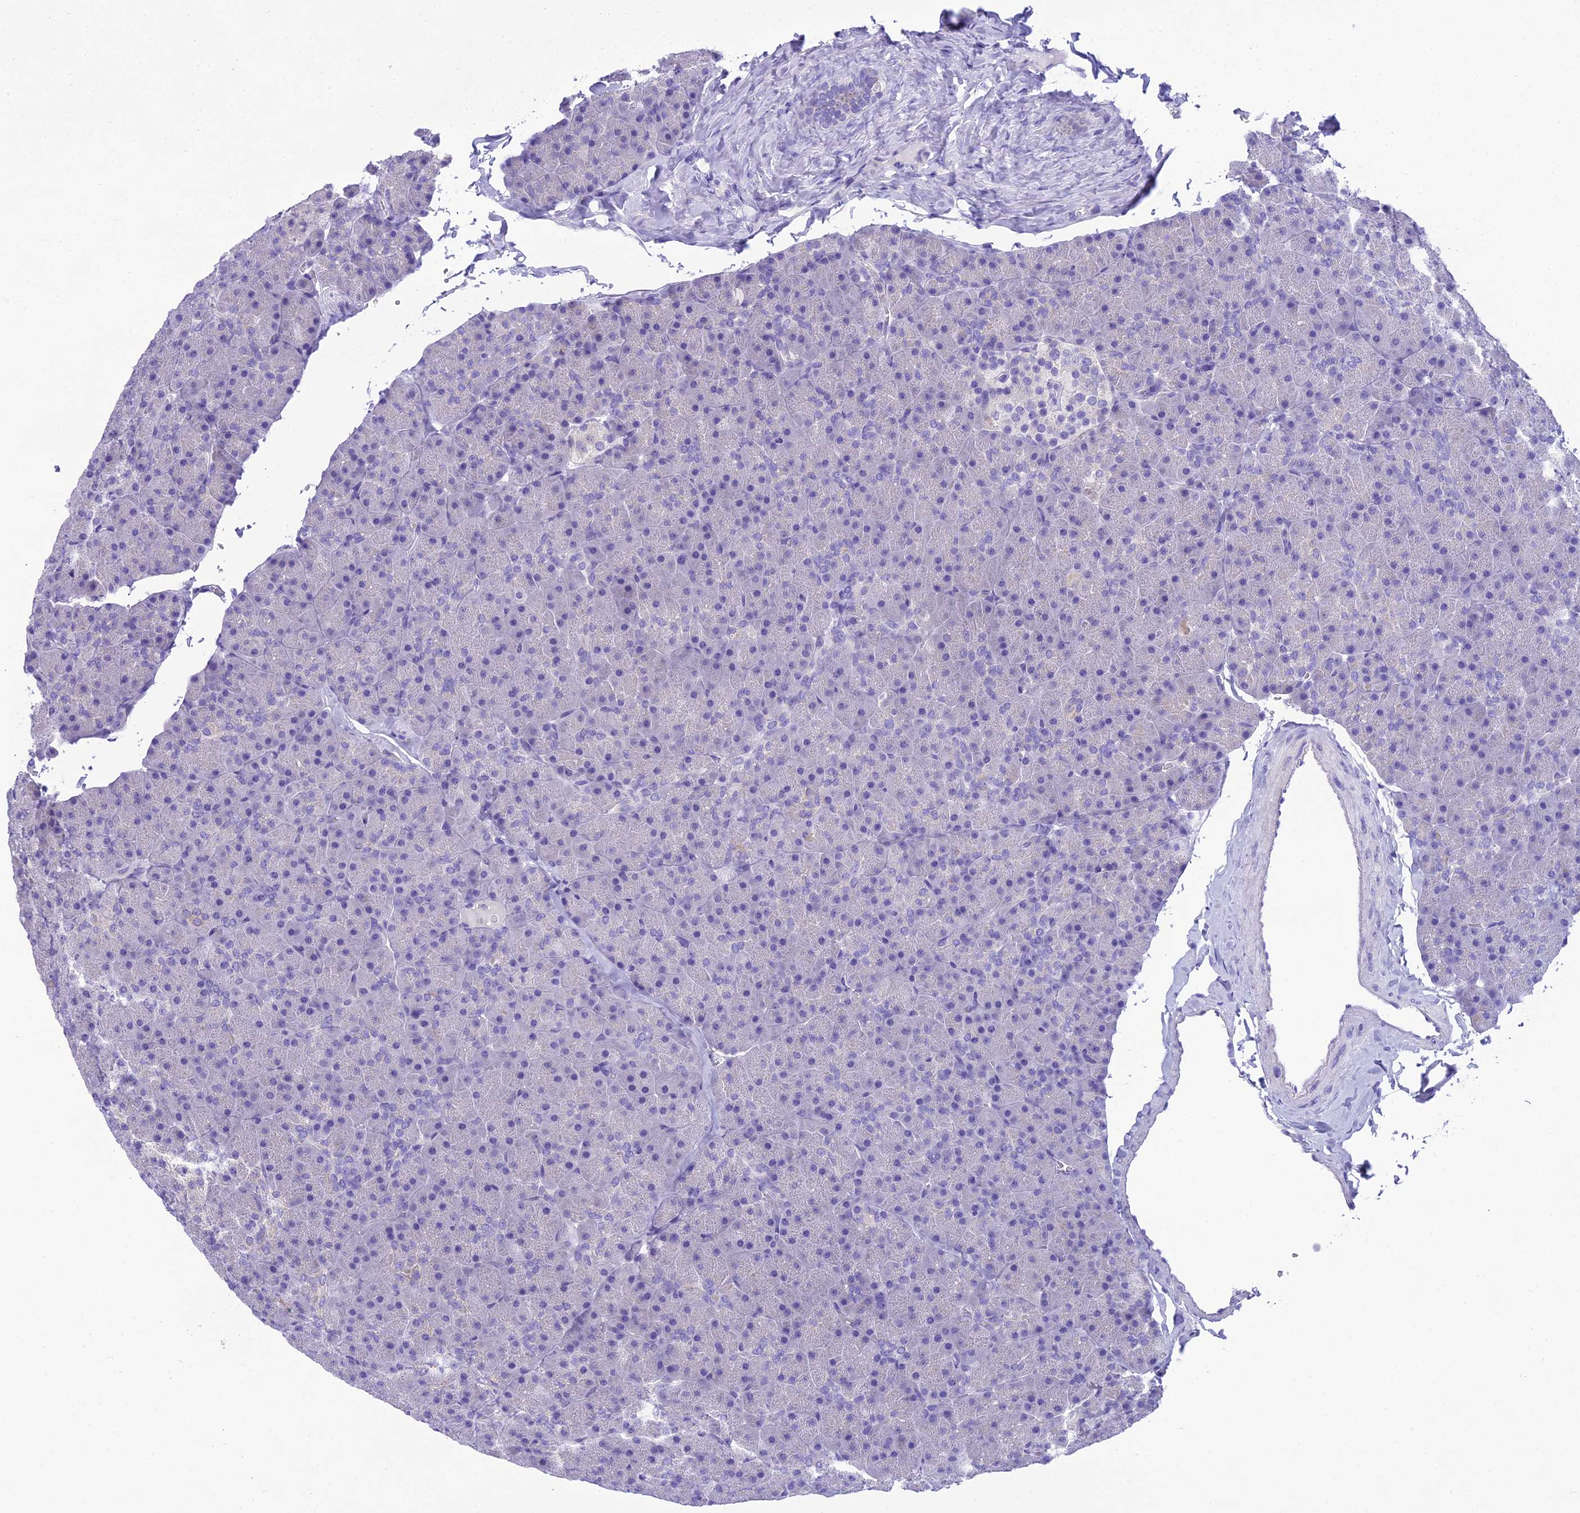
{"staining": {"intensity": "negative", "quantity": "none", "location": "none"}, "tissue": "pancreas", "cell_type": "Exocrine glandular cells", "image_type": "normal", "snomed": [{"axis": "morphology", "description": "Normal tissue, NOS"}, {"axis": "topography", "description": "Pancreas"}], "caption": "This is an IHC micrograph of unremarkable human pancreas. There is no positivity in exocrine glandular cells.", "gene": "MIIP", "patient": {"sex": "male", "age": 36}}